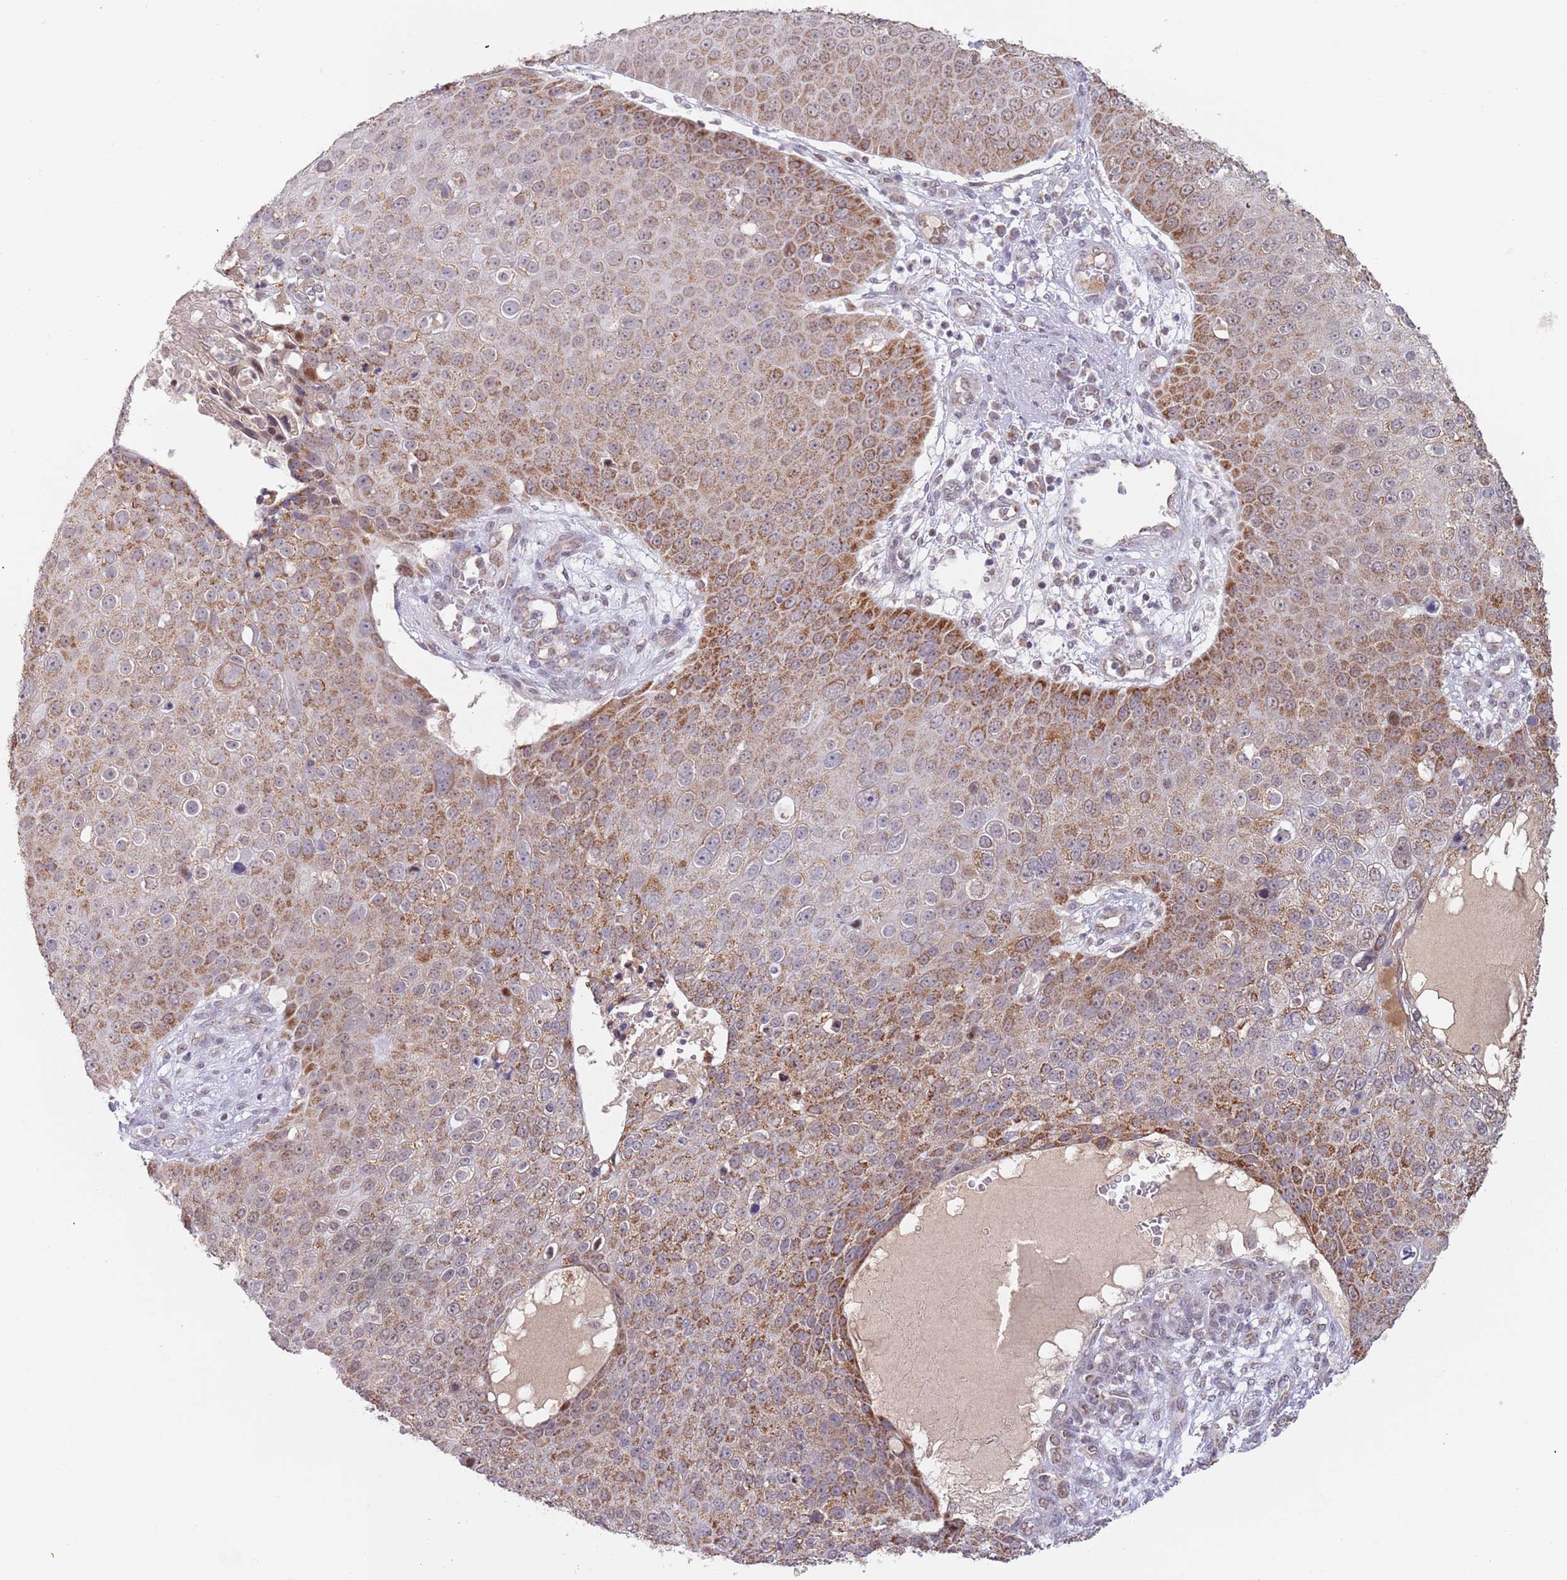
{"staining": {"intensity": "moderate", "quantity": ">75%", "location": "cytoplasmic/membranous"}, "tissue": "skin cancer", "cell_type": "Tumor cells", "image_type": "cancer", "snomed": [{"axis": "morphology", "description": "Squamous cell carcinoma, NOS"}, {"axis": "topography", "description": "Skin"}], "caption": "Immunohistochemistry histopathology image of human skin cancer stained for a protein (brown), which exhibits medium levels of moderate cytoplasmic/membranous positivity in approximately >75% of tumor cells.", "gene": "TIMM13", "patient": {"sex": "male", "age": 71}}